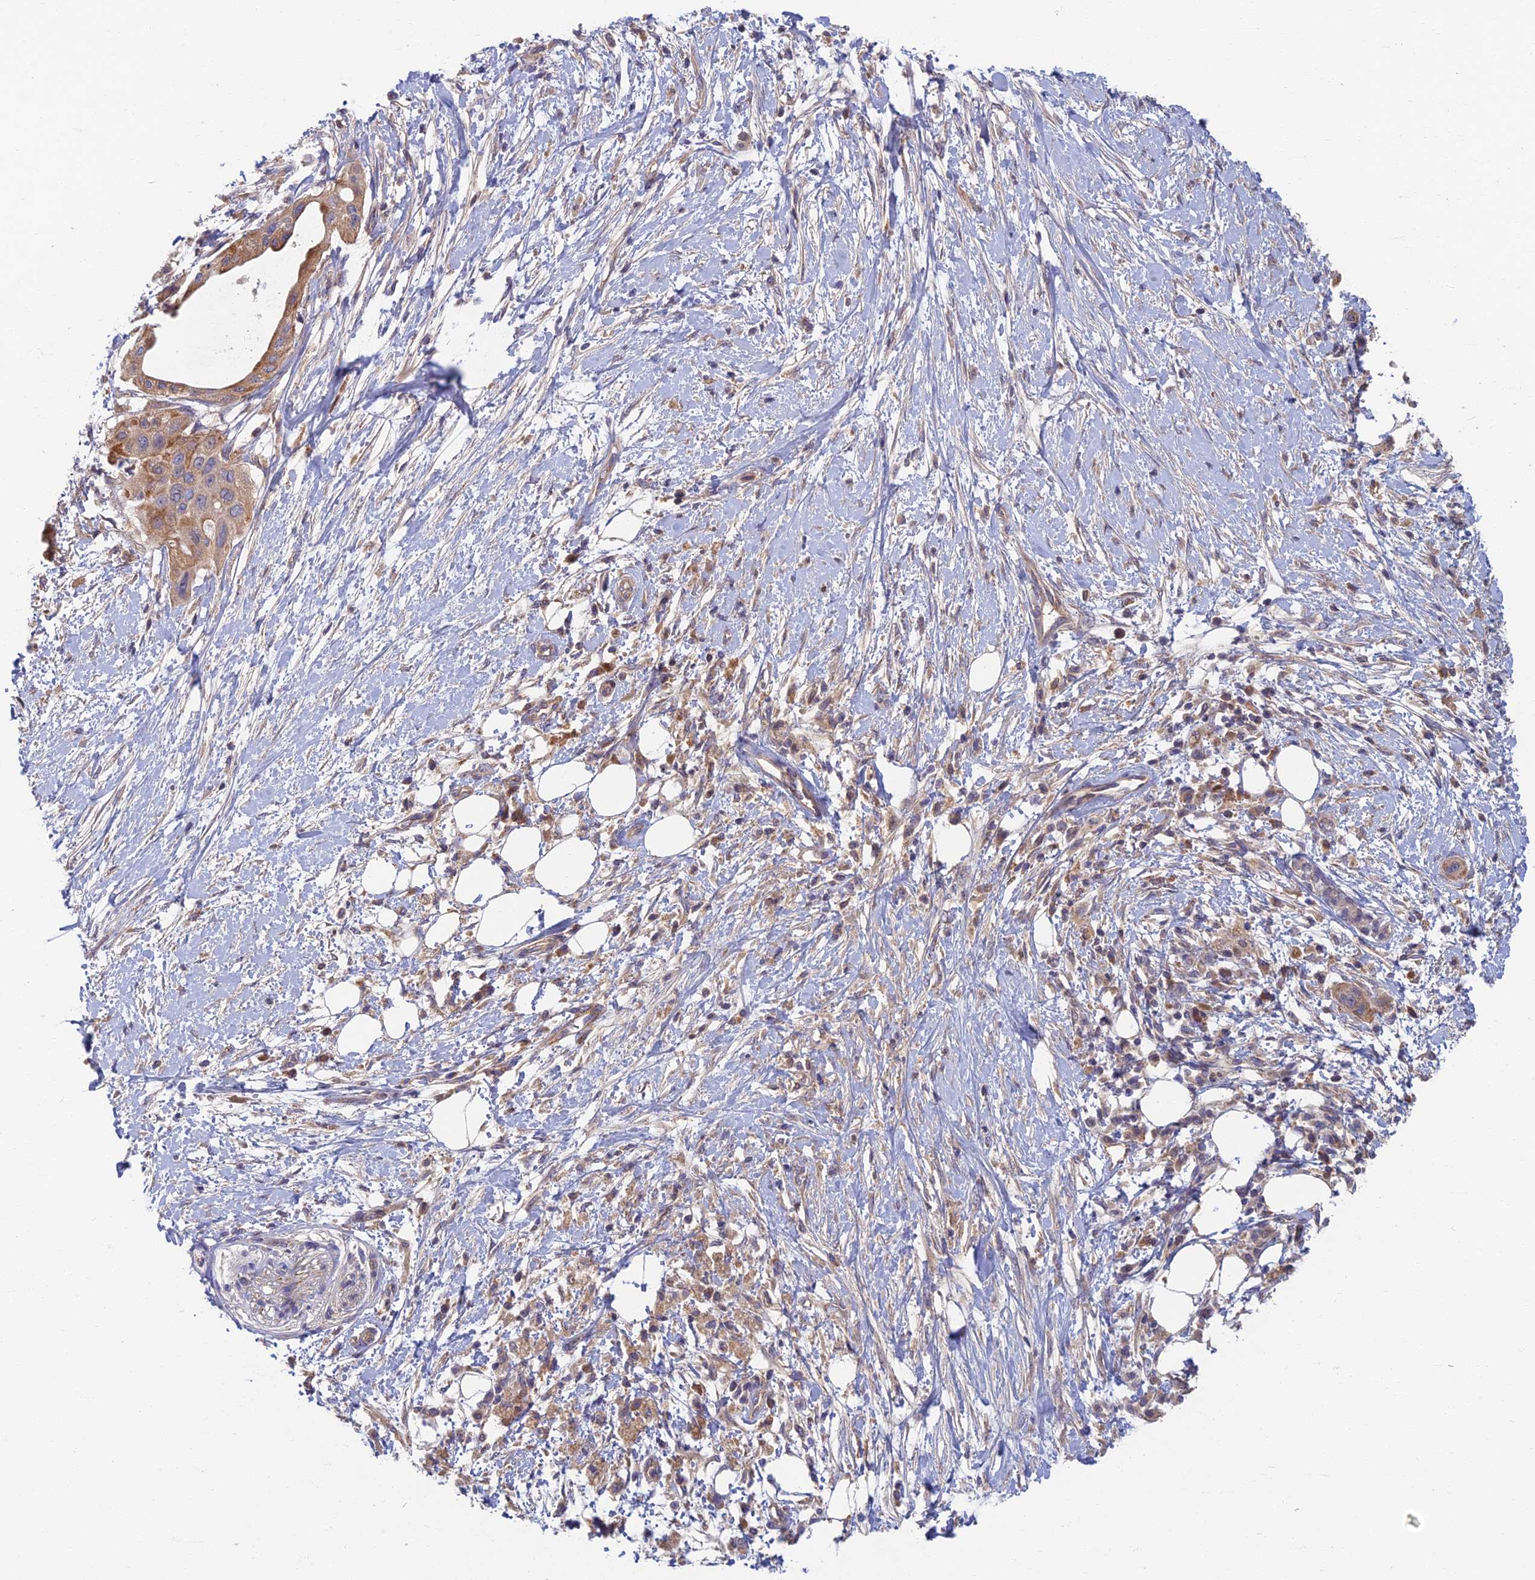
{"staining": {"intensity": "moderate", "quantity": ">75%", "location": "cytoplasmic/membranous"}, "tissue": "pancreatic cancer", "cell_type": "Tumor cells", "image_type": "cancer", "snomed": [{"axis": "morphology", "description": "Adenocarcinoma, NOS"}, {"axis": "topography", "description": "Pancreas"}], "caption": "Pancreatic cancer (adenocarcinoma) stained for a protein (brown) demonstrates moderate cytoplasmic/membranous positive expression in about >75% of tumor cells.", "gene": "SOGA1", "patient": {"sex": "male", "age": 68}}